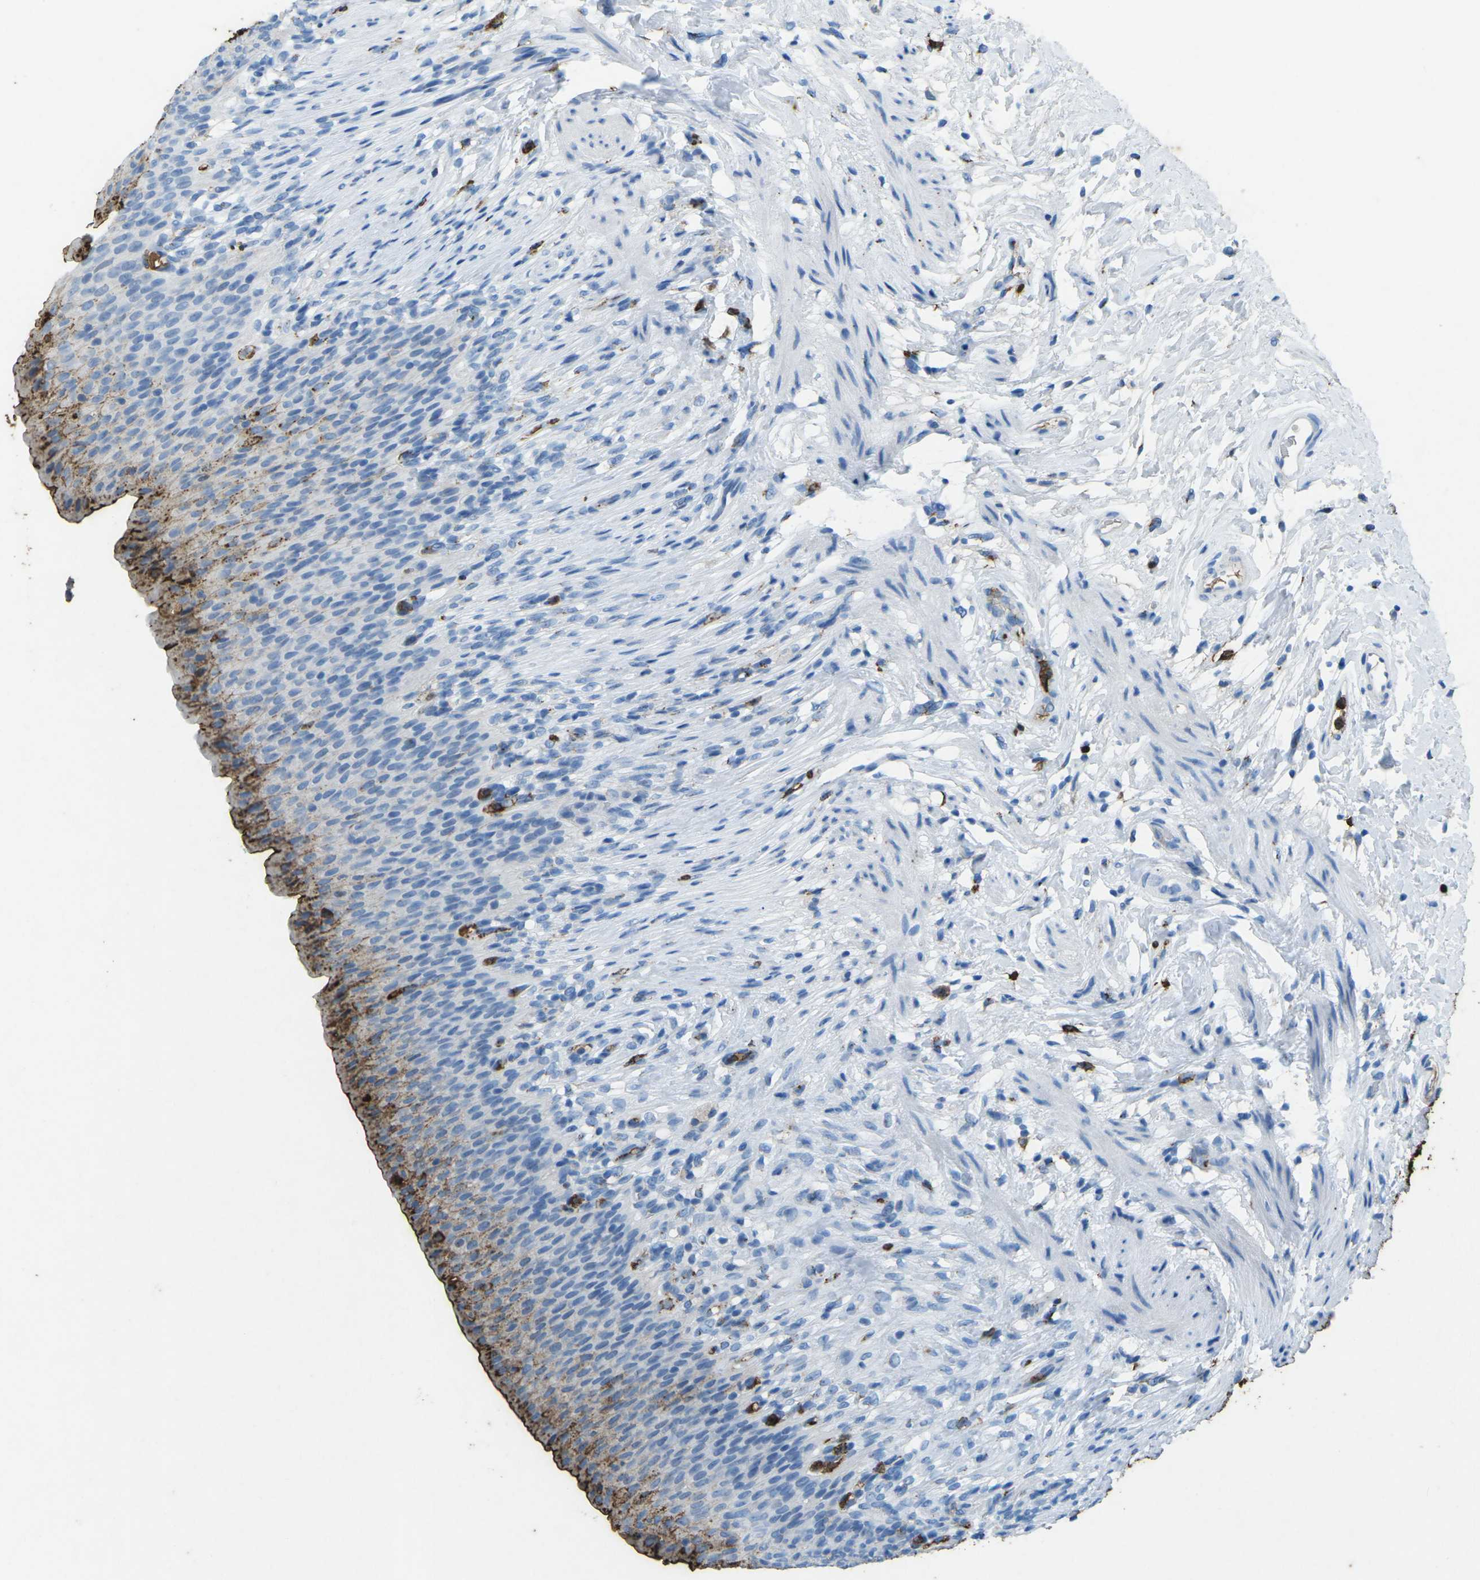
{"staining": {"intensity": "strong", "quantity": "25%-75%", "location": "cytoplasmic/membranous"}, "tissue": "urinary bladder", "cell_type": "Urothelial cells", "image_type": "normal", "snomed": [{"axis": "morphology", "description": "Normal tissue, NOS"}, {"axis": "topography", "description": "Urinary bladder"}], "caption": "DAB (3,3'-diaminobenzidine) immunohistochemical staining of unremarkable human urinary bladder demonstrates strong cytoplasmic/membranous protein staining in about 25%-75% of urothelial cells.", "gene": "CTAGE1", "patient": {"sex": "female", "age": 79}}